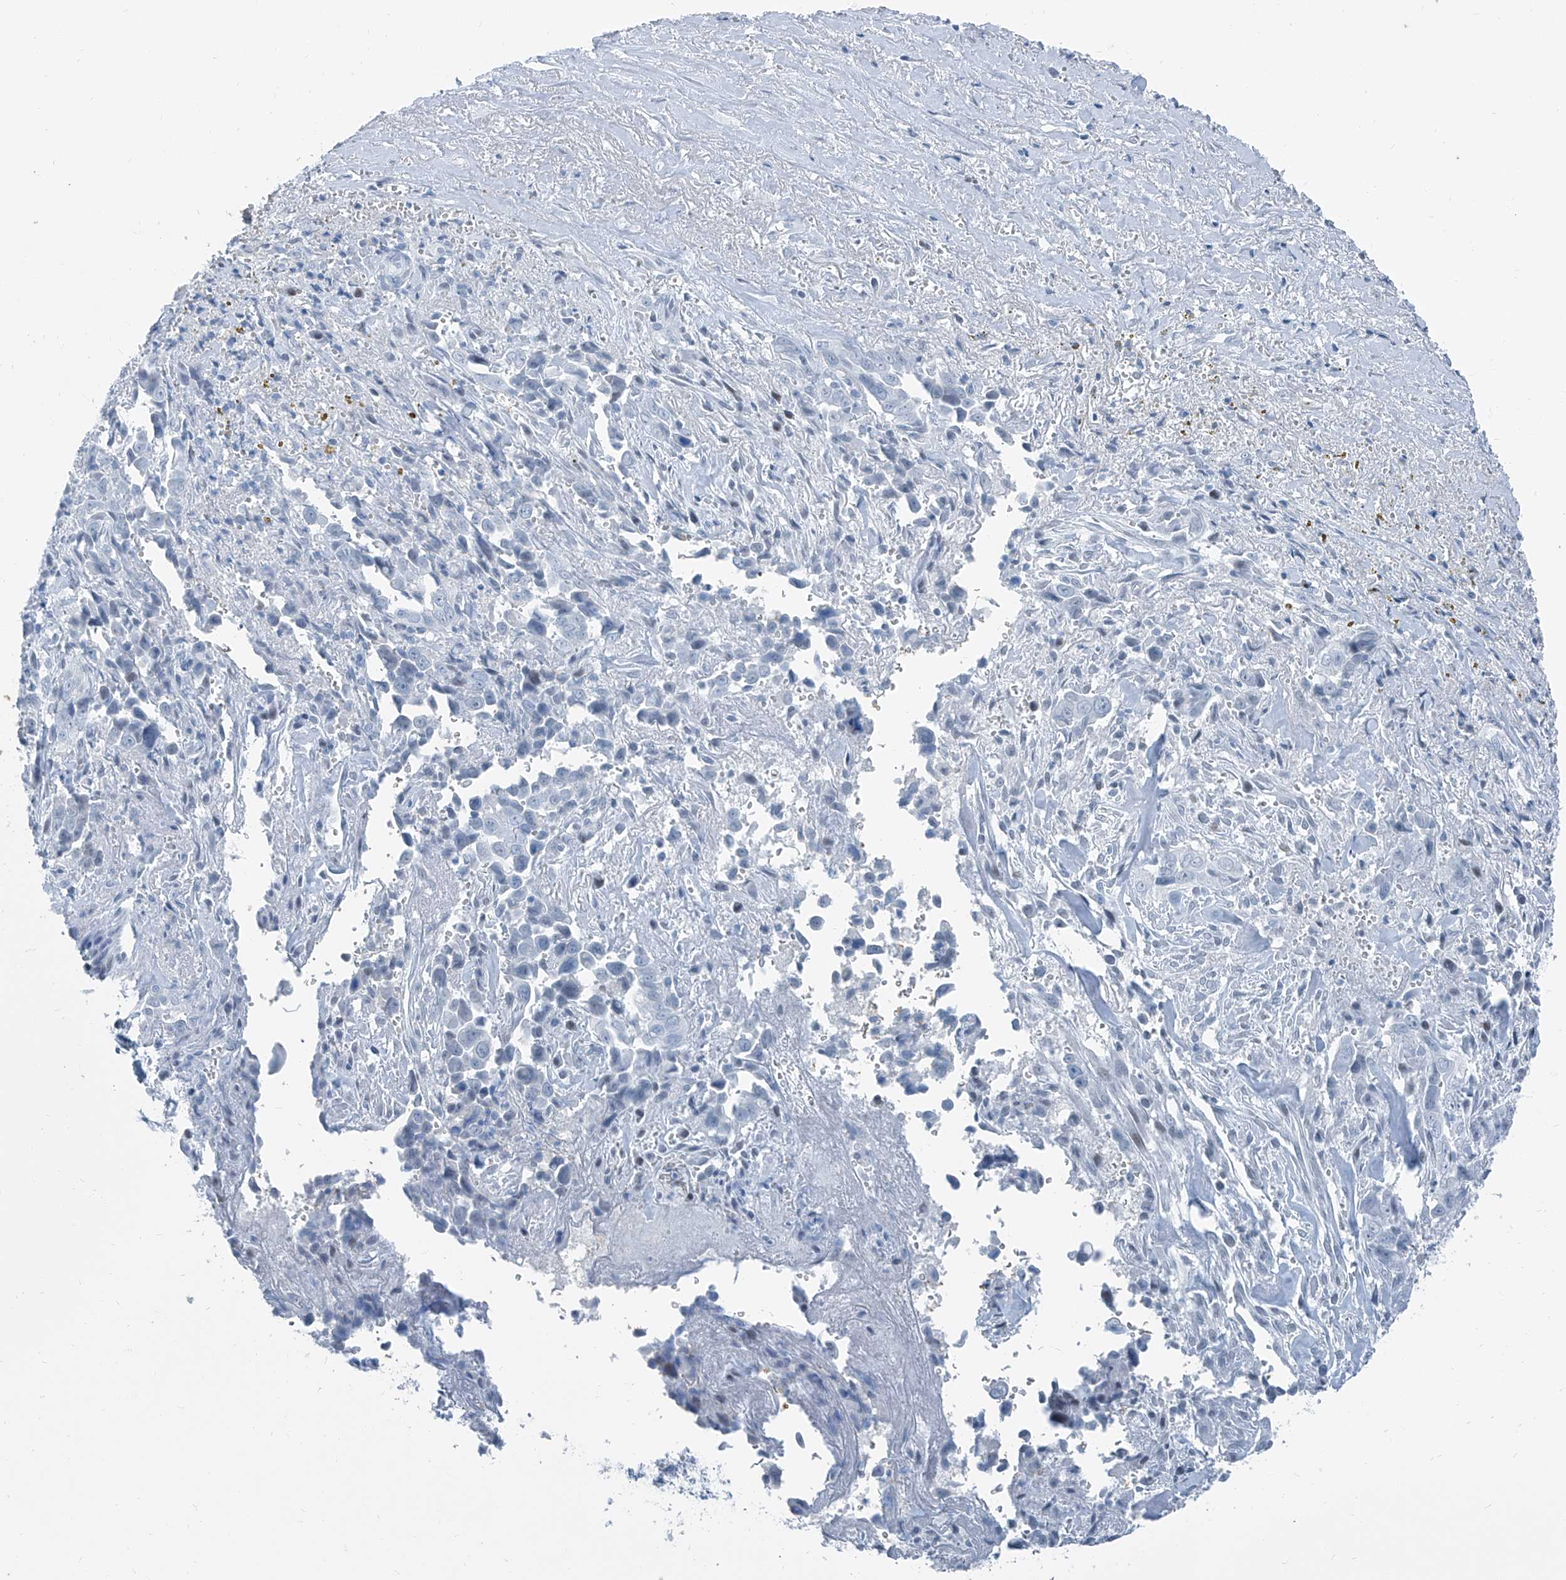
{"staining": {"intensity": "negative", "quantity": "none", "location": "none"}, "tissue": "liver cancer", "cell_type": "Tumor cells", "image_type": "cancer", "snomed": [{"axis": "morphology", "description": "Cholangiocarcinoma"}, {"axis": "topography", "description": "Liver"}], "caption": "Cholangiocarcinoma (liver) stained for a protein using immunohistochemistry (IHC) reveals no positivity tumor cells.", "gene": "RGN", "patient": {"sex": "female", "age": 79}}